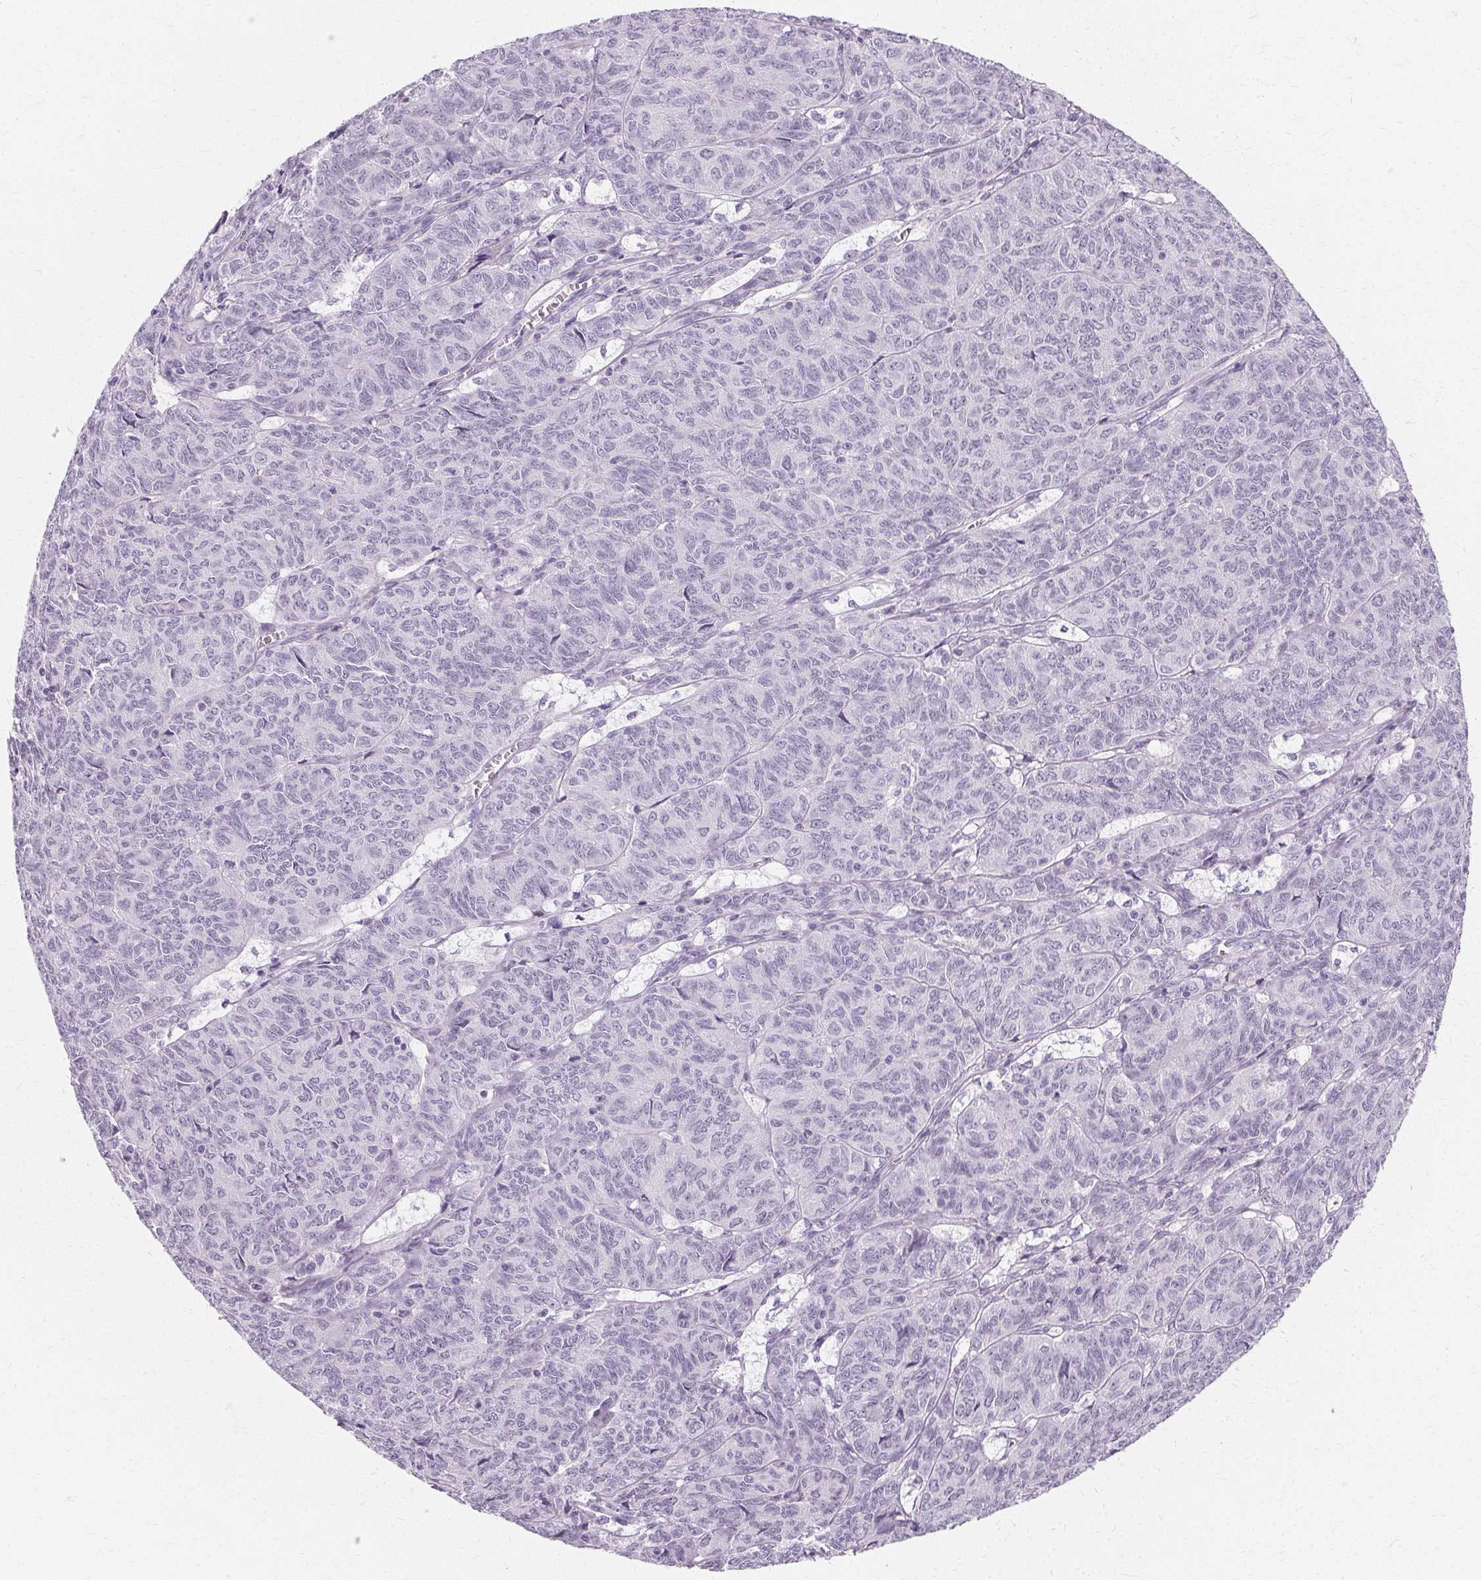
{"staining": {"intensity": "negative", "quantity": "none", "location": "none"}, "tissue": "ovarian cancer", "cell_type": "Tumor cells", "image_type": "cancer", "snomed": [{"axis": "morphology", "description": "Carcinoma, endometroid"}, {"axis": "topography", "description": "Ovary"}], "caption": "Immunohistochemistry (IHC) histopathology image of neoplastic tissue: human ovarian cancer stained with DAB demonstrates no significant protein expression in tumor cells.", "gene": "KRT6C", "patient": {"sex": "female", "age": 80}}